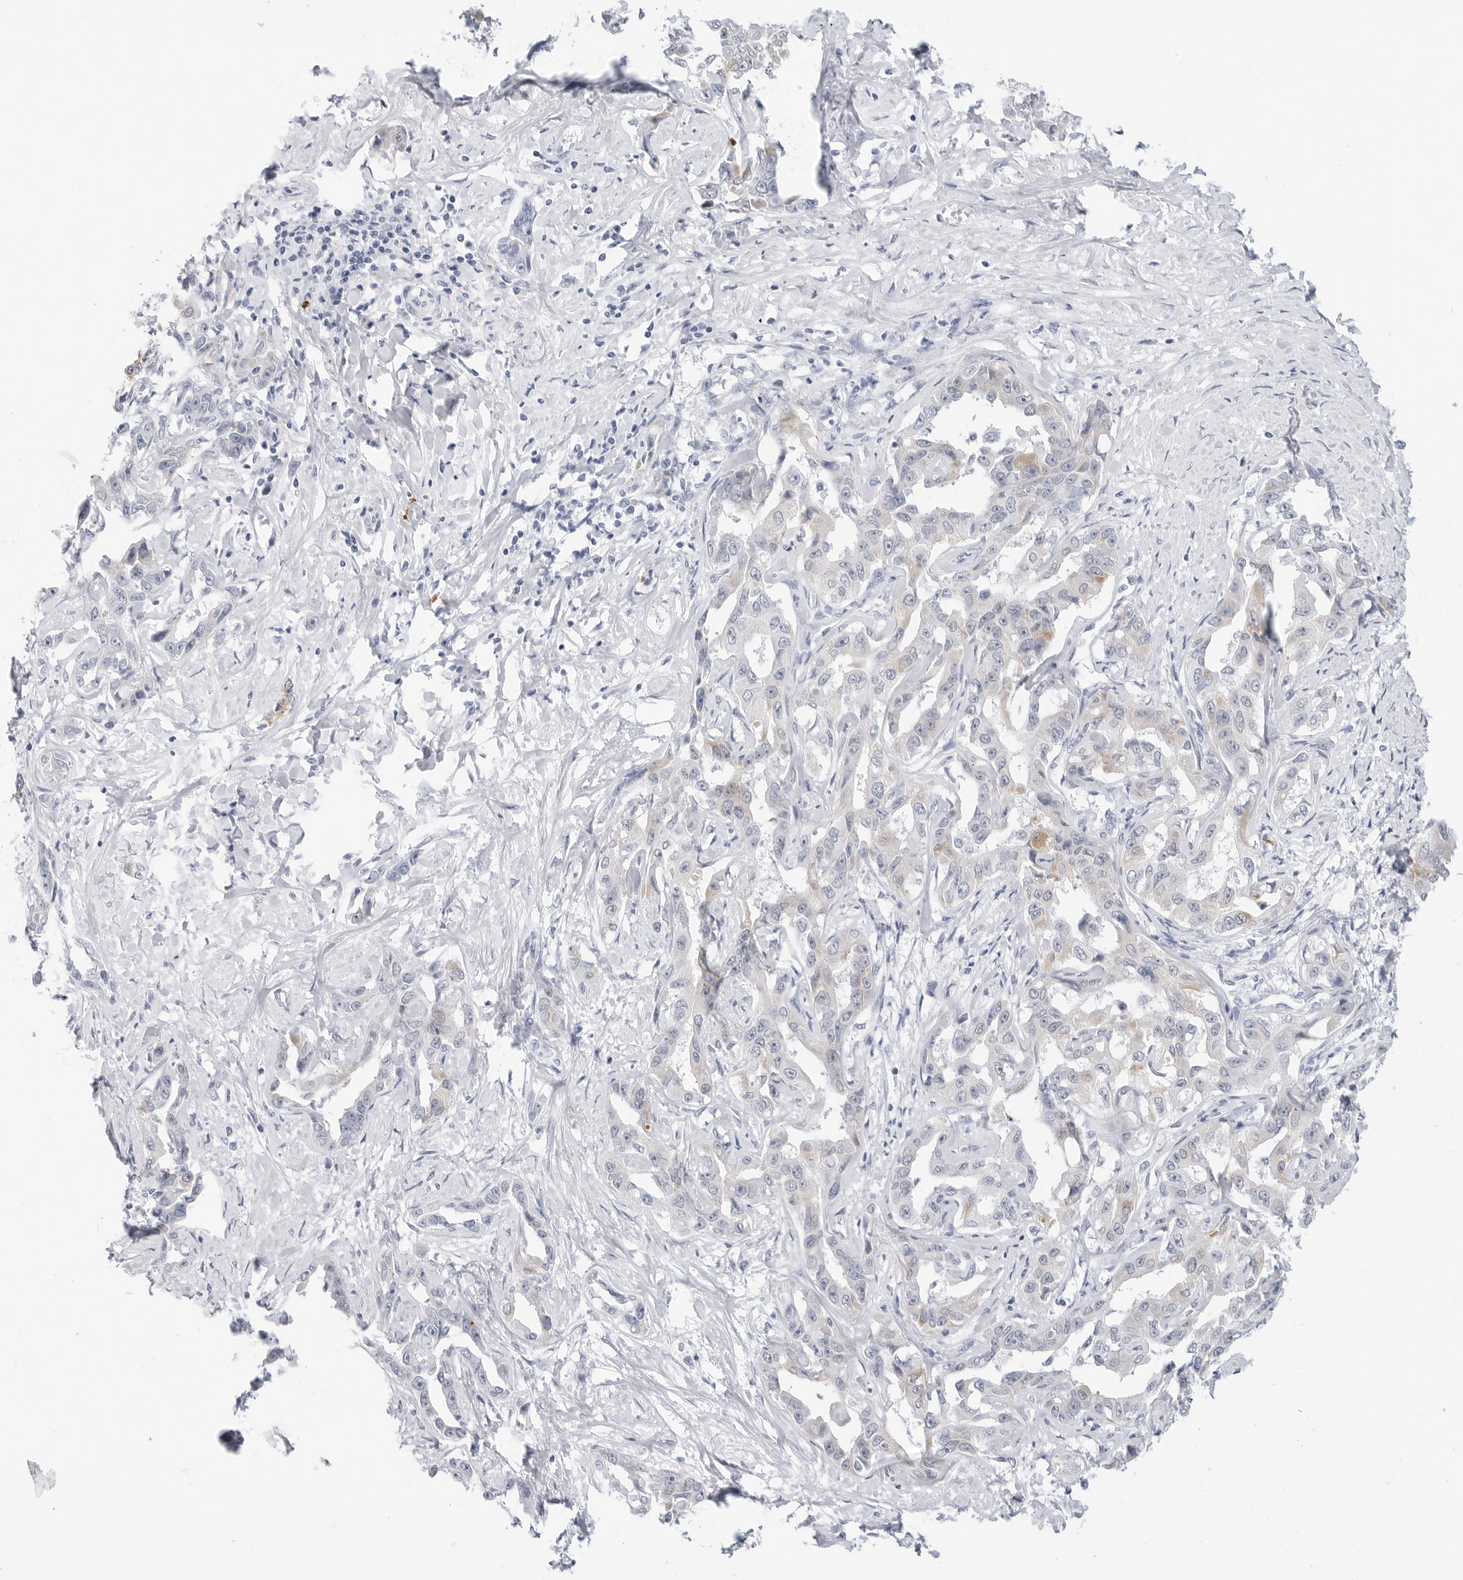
{"staining": {"intensity": "negative", "quantity": "none", "location": "none"}, "tissue": "liver cancer", "cell_type": "Tumor cells", "image_type": "cancer", "snomed": [{"axis": "morphology", "description": "Cholangiocarcinoma"}, {"axis": "topography", "description": "Liver"}], "caption": "Liver cancer (cholangiocarcinoma) stained for a protein using IHC displays no positivity tumor cells.", "gene": "HSPB7", "patient": {"sex": "male", "age": 59}}